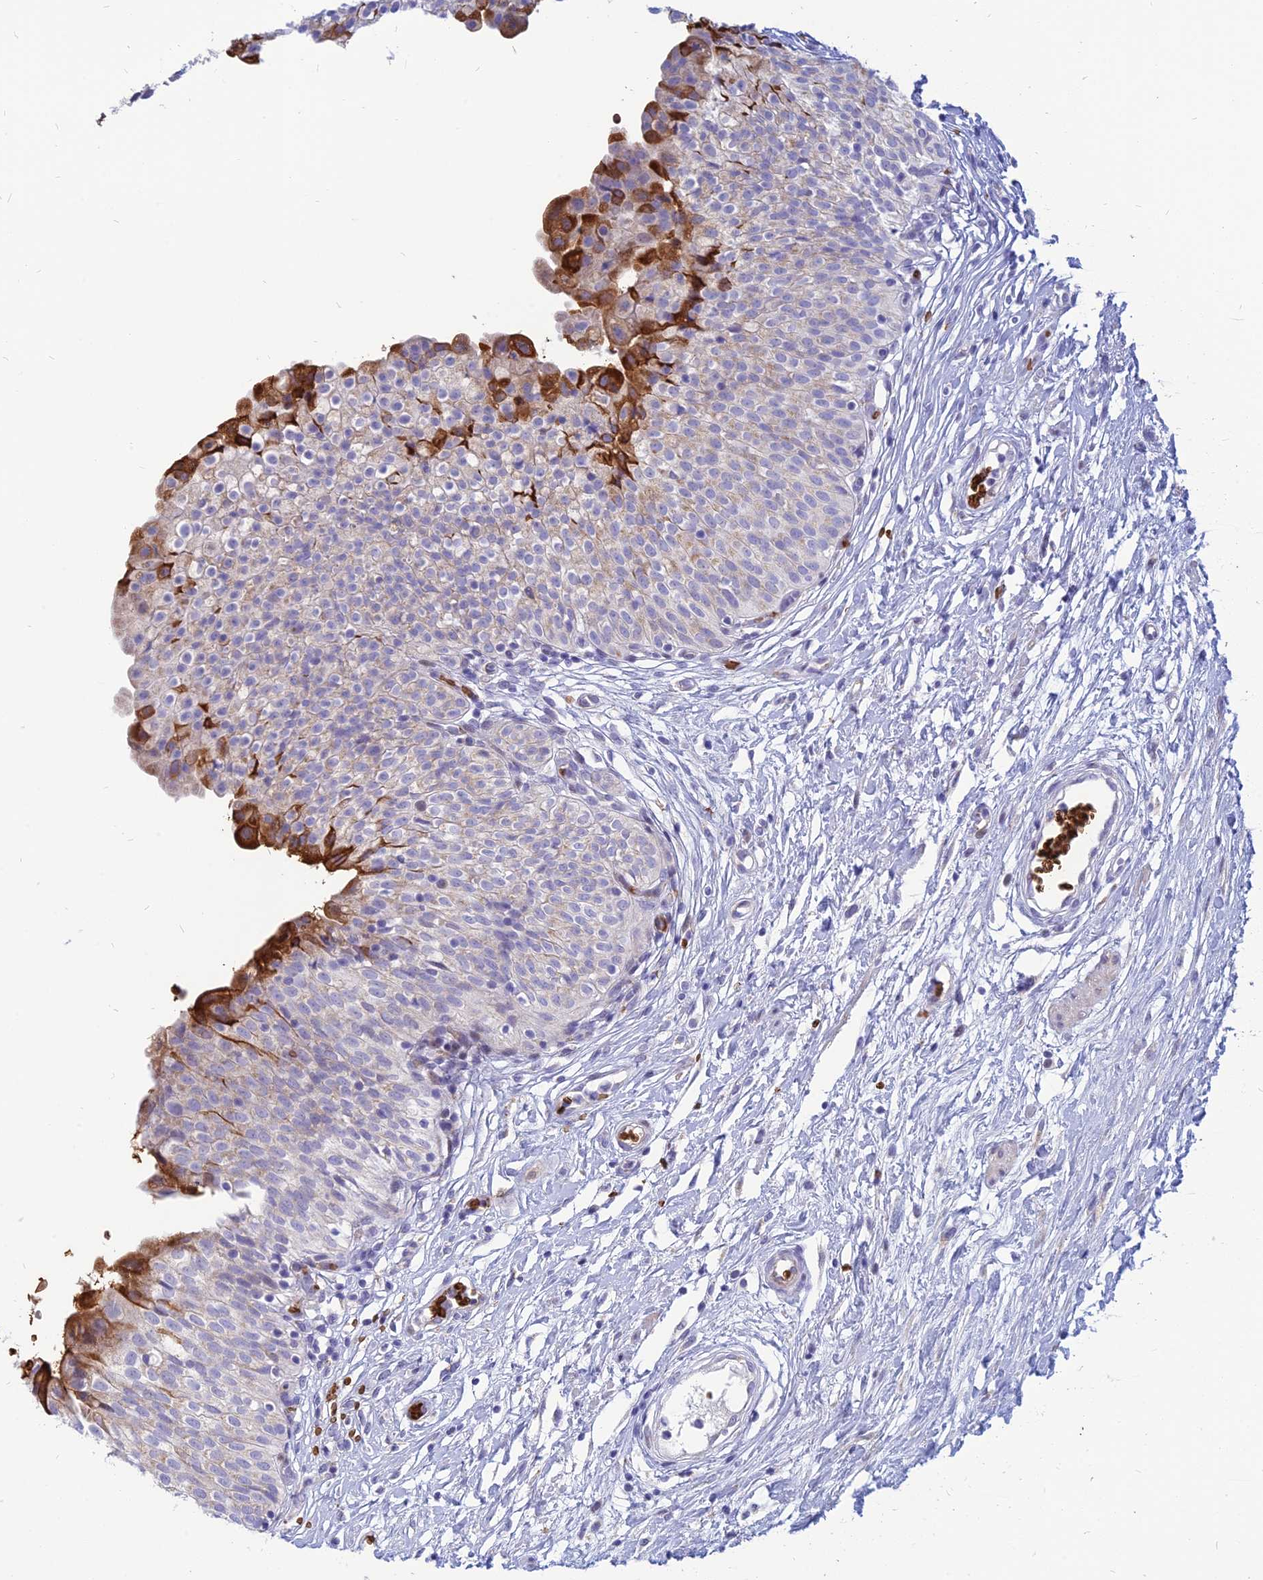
{"staining": {"intensity": "strong", "quantity": "<25%", "location": "cytoplasmic/membranous"}, "tissue": "urinary bladder", "cell_type": "Urothelial cells", "image_type": "normal", "snomed": [{"axis": "morphology", "description": "Normal tissue, NOS"}, {"axis": "topography", "description": "Urinary bladder"}], "caption": "Immunohistochemistry (IHC) image of normal urinary bladder stained for a protein (brown), which reveals medium levels of strong cytoplasmic/membranous staining in approximately <25% of urothelial cells.", "gene": "HHAT", "patient": {"sex": "male", "age": 55}}